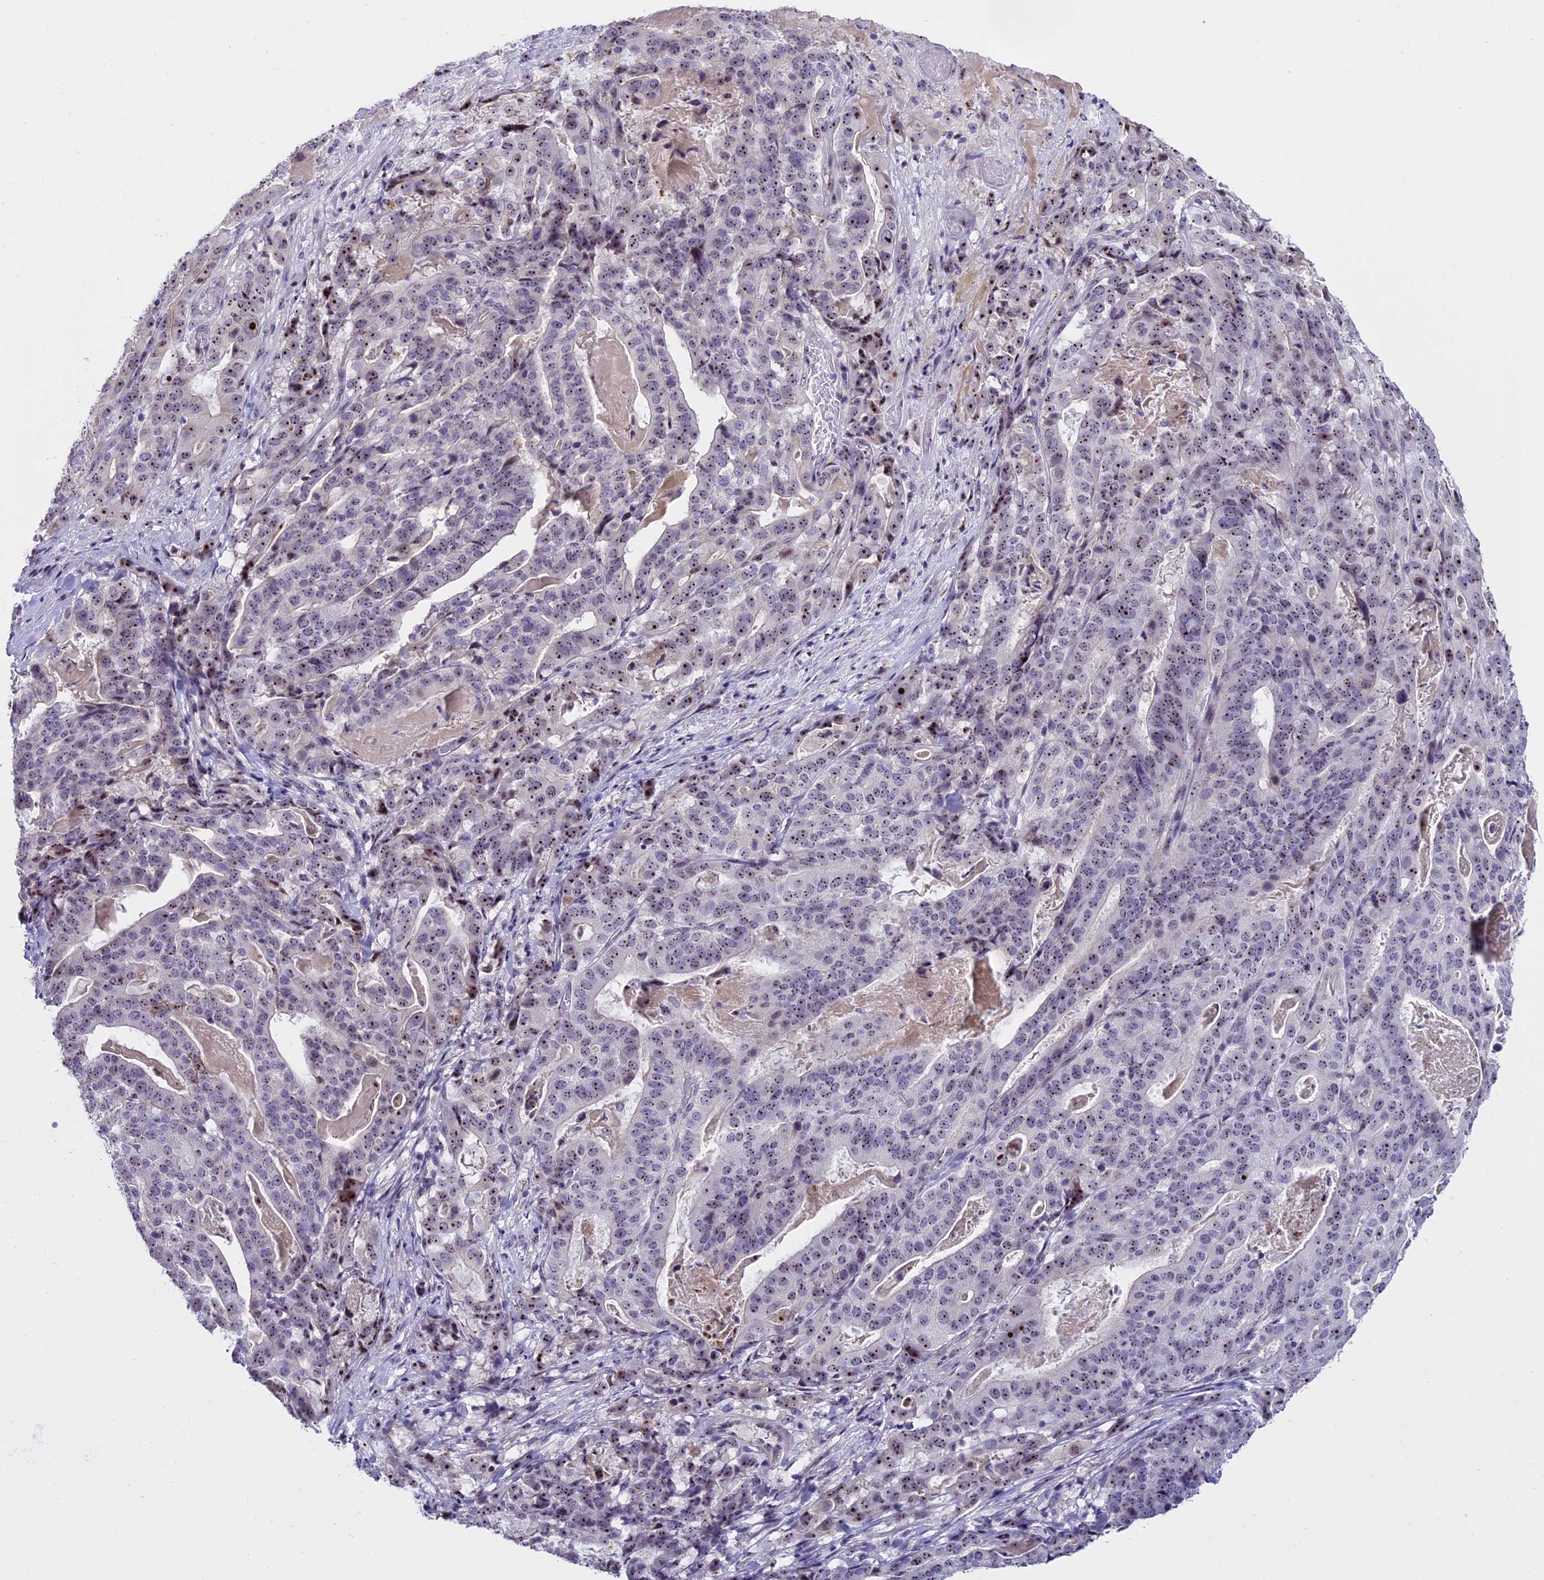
{"staining": {"intensity": "moderate", "quantity": ">75%", "location": "nuclear"}, "tissue": "stomach cancer", "cell_type": "Tumor cells", "image_type": "cancer", "snomed": [{"axis": "morphology", "description": "Adenocarcinoma, NOS"}, {"axis": "topography", "description": "Stomach"}], "caption": "A brown stain highlights moderate nuclear positivity of a protein in stomach cancer (adenocarcinoma) tumor cells. (DAB (3,3'-diaminobenzidine) IHC with brightfield microscopy, high magnification).", "gene": "TBL3", "patient": {"sex": "male", "age": 48}}